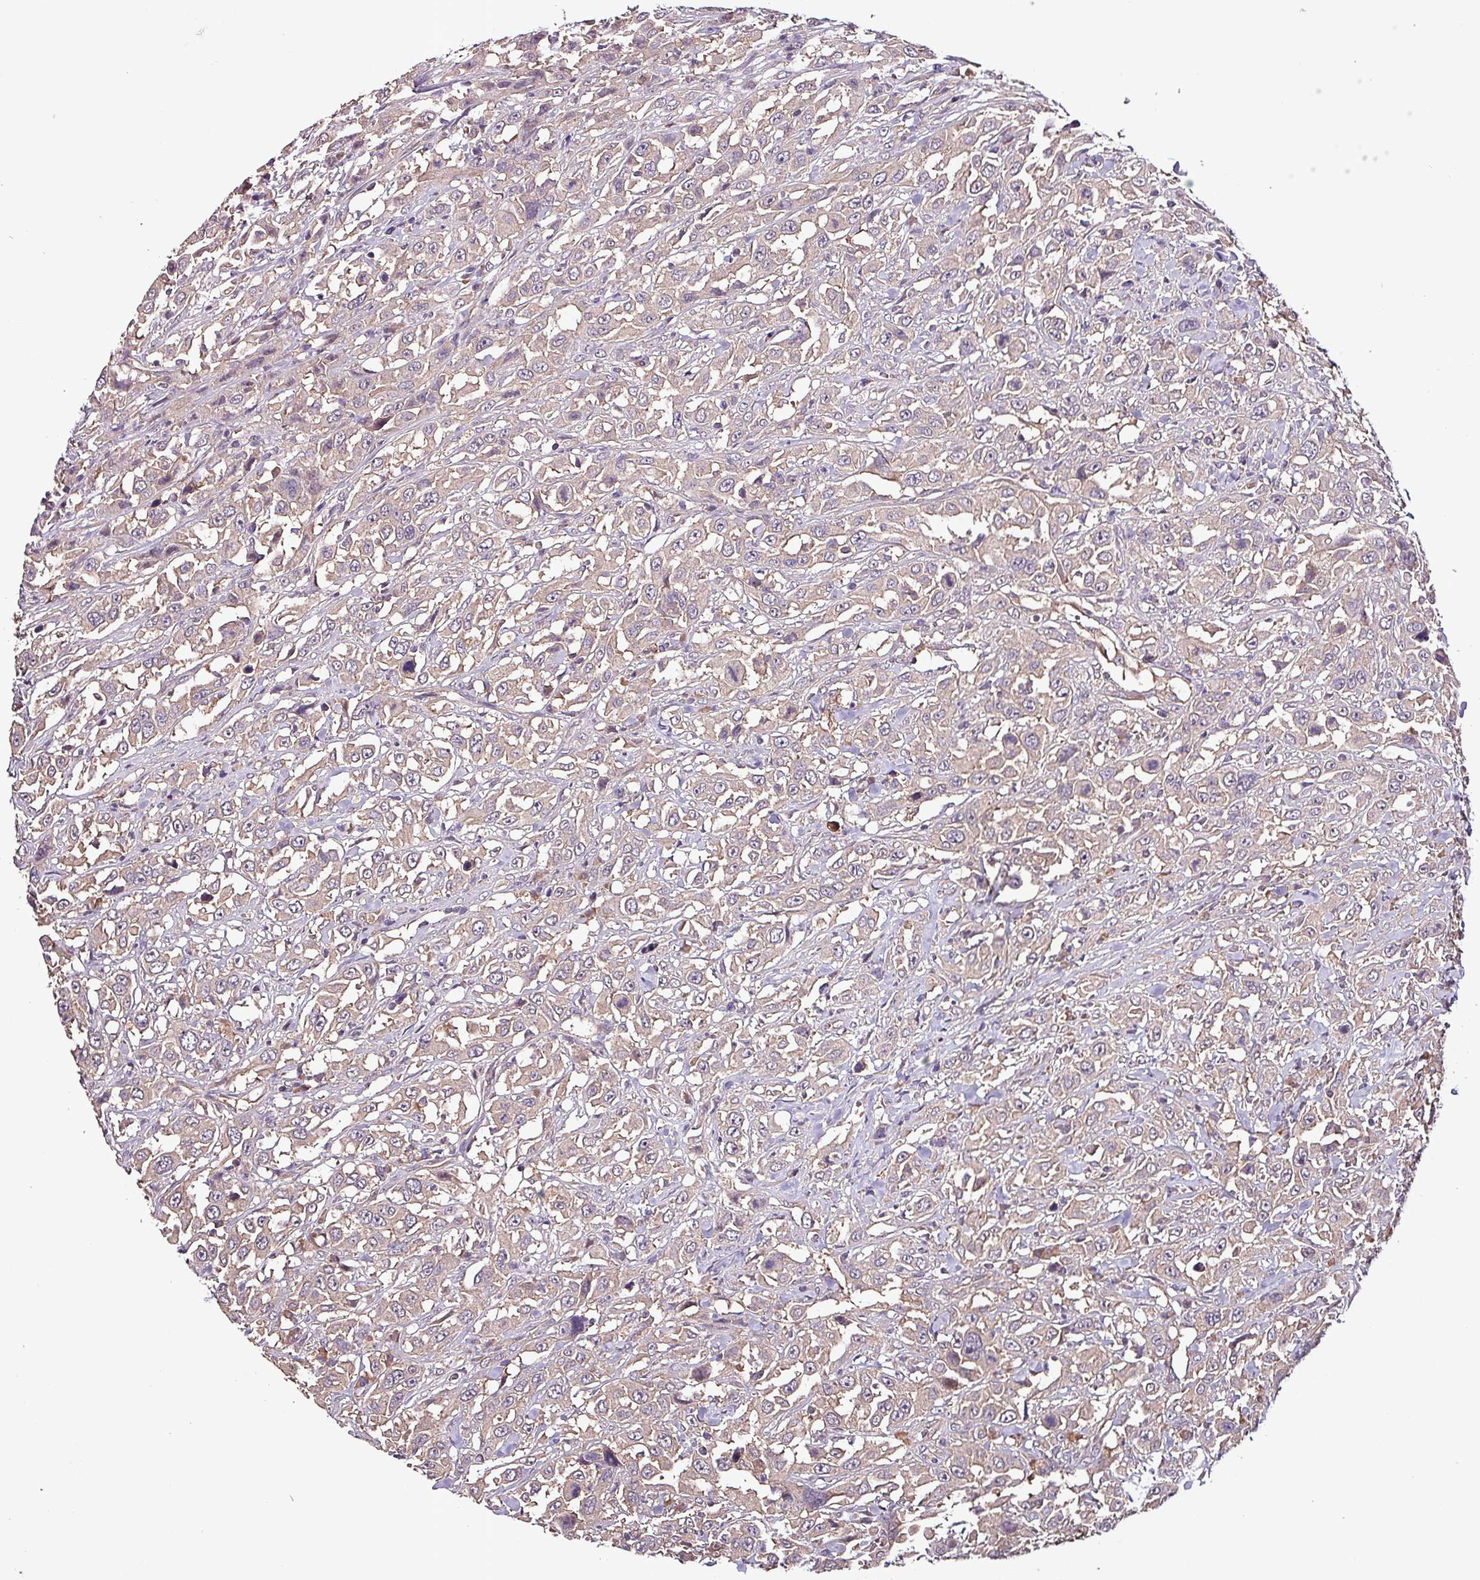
{"staining": {"intensity": "weak", "quantity": "<25%", "location": "cytoplasmic/membranous"}, "tissue": "urothelial cancer", "cell_type": "Tumor cells", "image_type": "cancer", "snomed": [{"axis": "morphology", "description": "Urothelial carcinoma, High grade"}, {"axis": "topography", "description": "Urinary bladder"}], "caption": "IHC of urothelial cancer shows no expression in tumor cells.", "gene": "PAFAH1B2", "patient": {"sex": "male", "age": 61}}